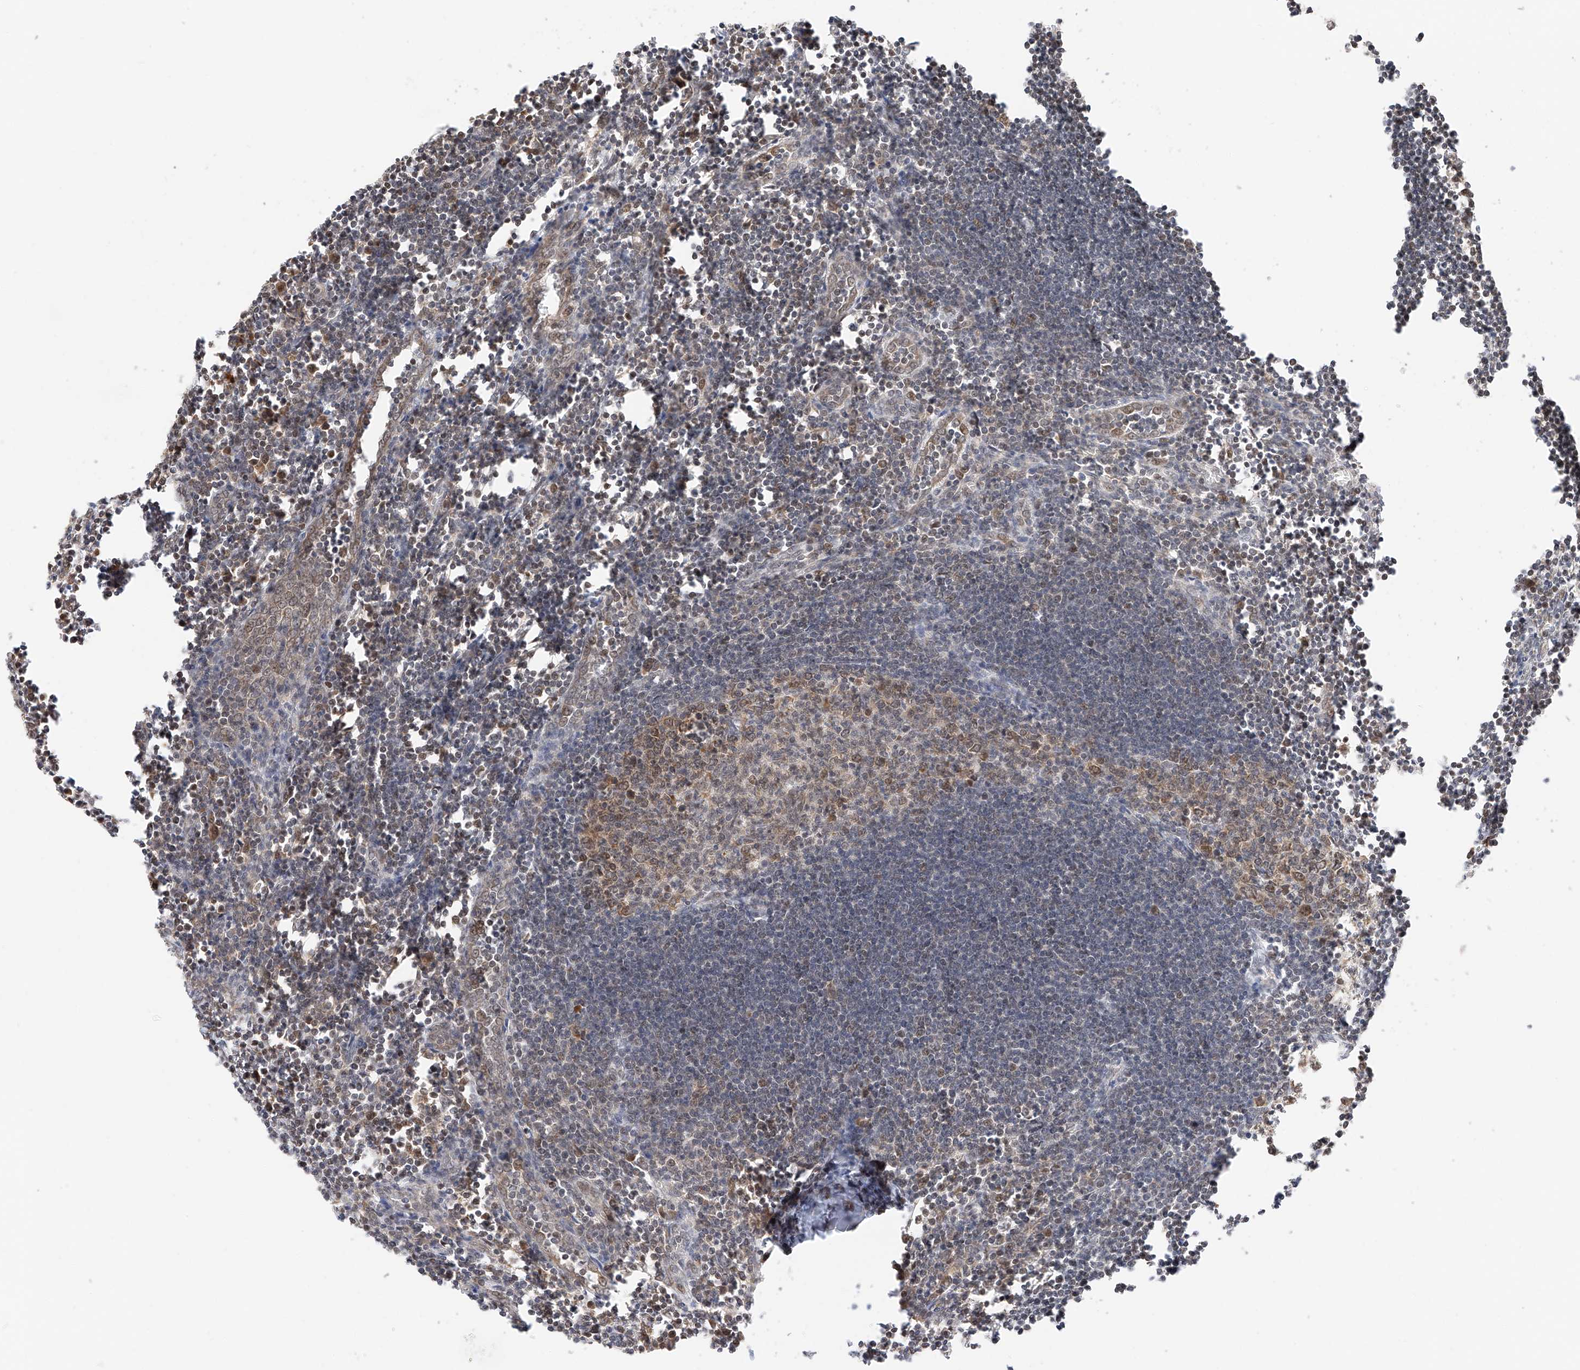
{"staining": {"intensity": "moderate", "quantity": "25%-75%", "location": "cytoplasmic/membranous"}, "tissue": "lymph node", "cell_type": "Germinal center cells", "image_type": "normal", "snomed": [{"axis": "morphology", "description": "Normal tissue, NOS"}, {"axis": "morphology", "description": "Malignant melanoma, Metastatic site"}, {"axis": "topography", "description": "Lymph node"}], "caption": "Lymph node stained with a brown dye displays moderate cytoplasmic/membranous positive staining in about 25%-75% of germinal center cells.", "gene": "EIF4H", "patient": {"sex": "male", "age": 41}}